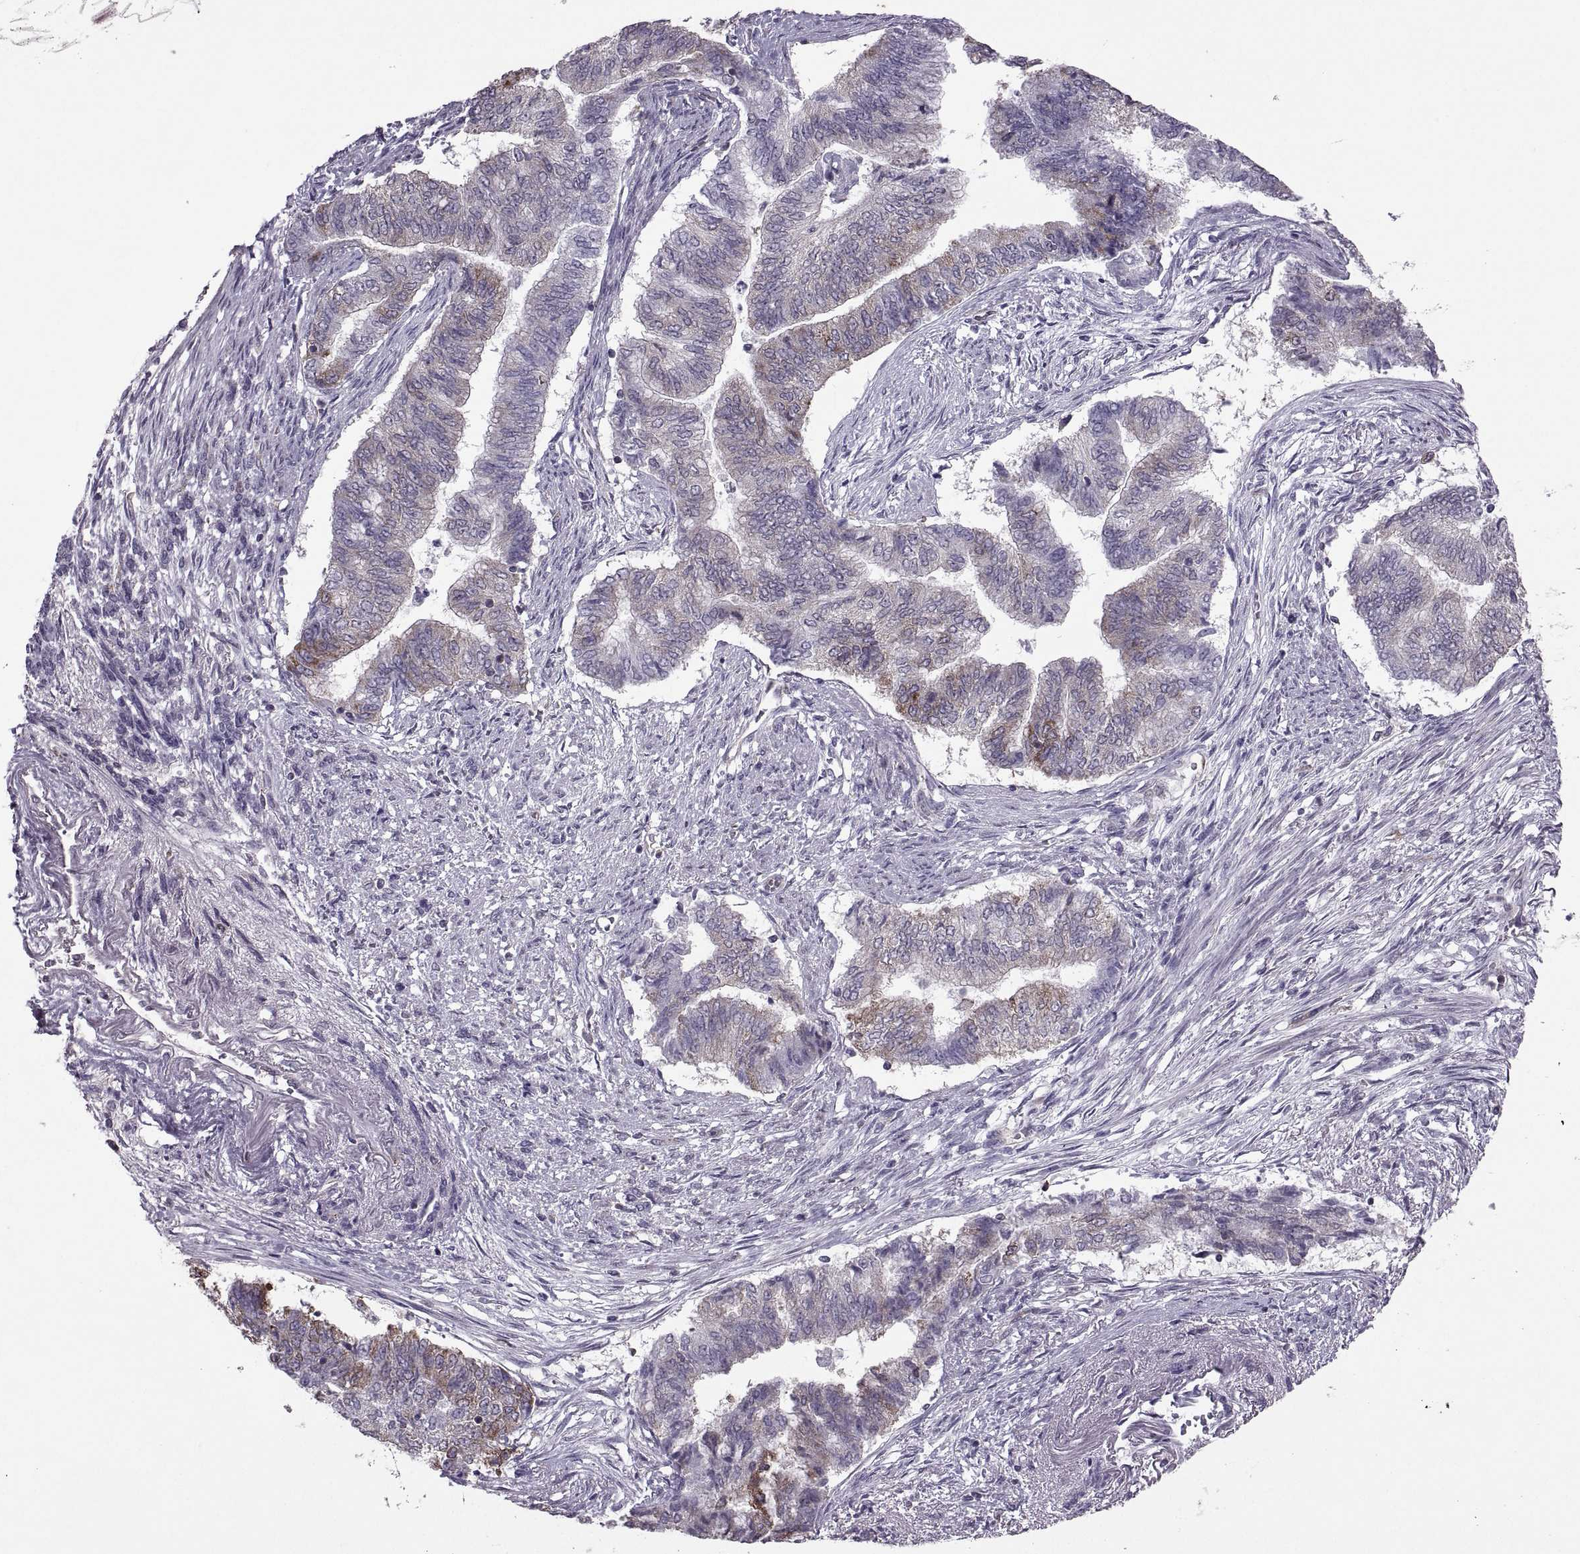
{"staining": {"intensity": "moderate", "quantity": "<25%", "location": "cytoplasmic/membranous"}, "tissue": "endometrial cancer", "cell_type": "Tumor cells", "image_type": "cancer", "snomed": [{"axis": "morphology", "description": "Adenocarcinoma, NOS"}, {"axis": "topography", "description": "Endometrium"}], "caption": "Protein analysis of adenocarcinoma (endometrial) tissue demonstrates moderate cytoplasmic/membranous positivity in approximately <25% of tumor cells.", "gene": "PABPC1", "patient": {"sex": "female", "age": 65}}